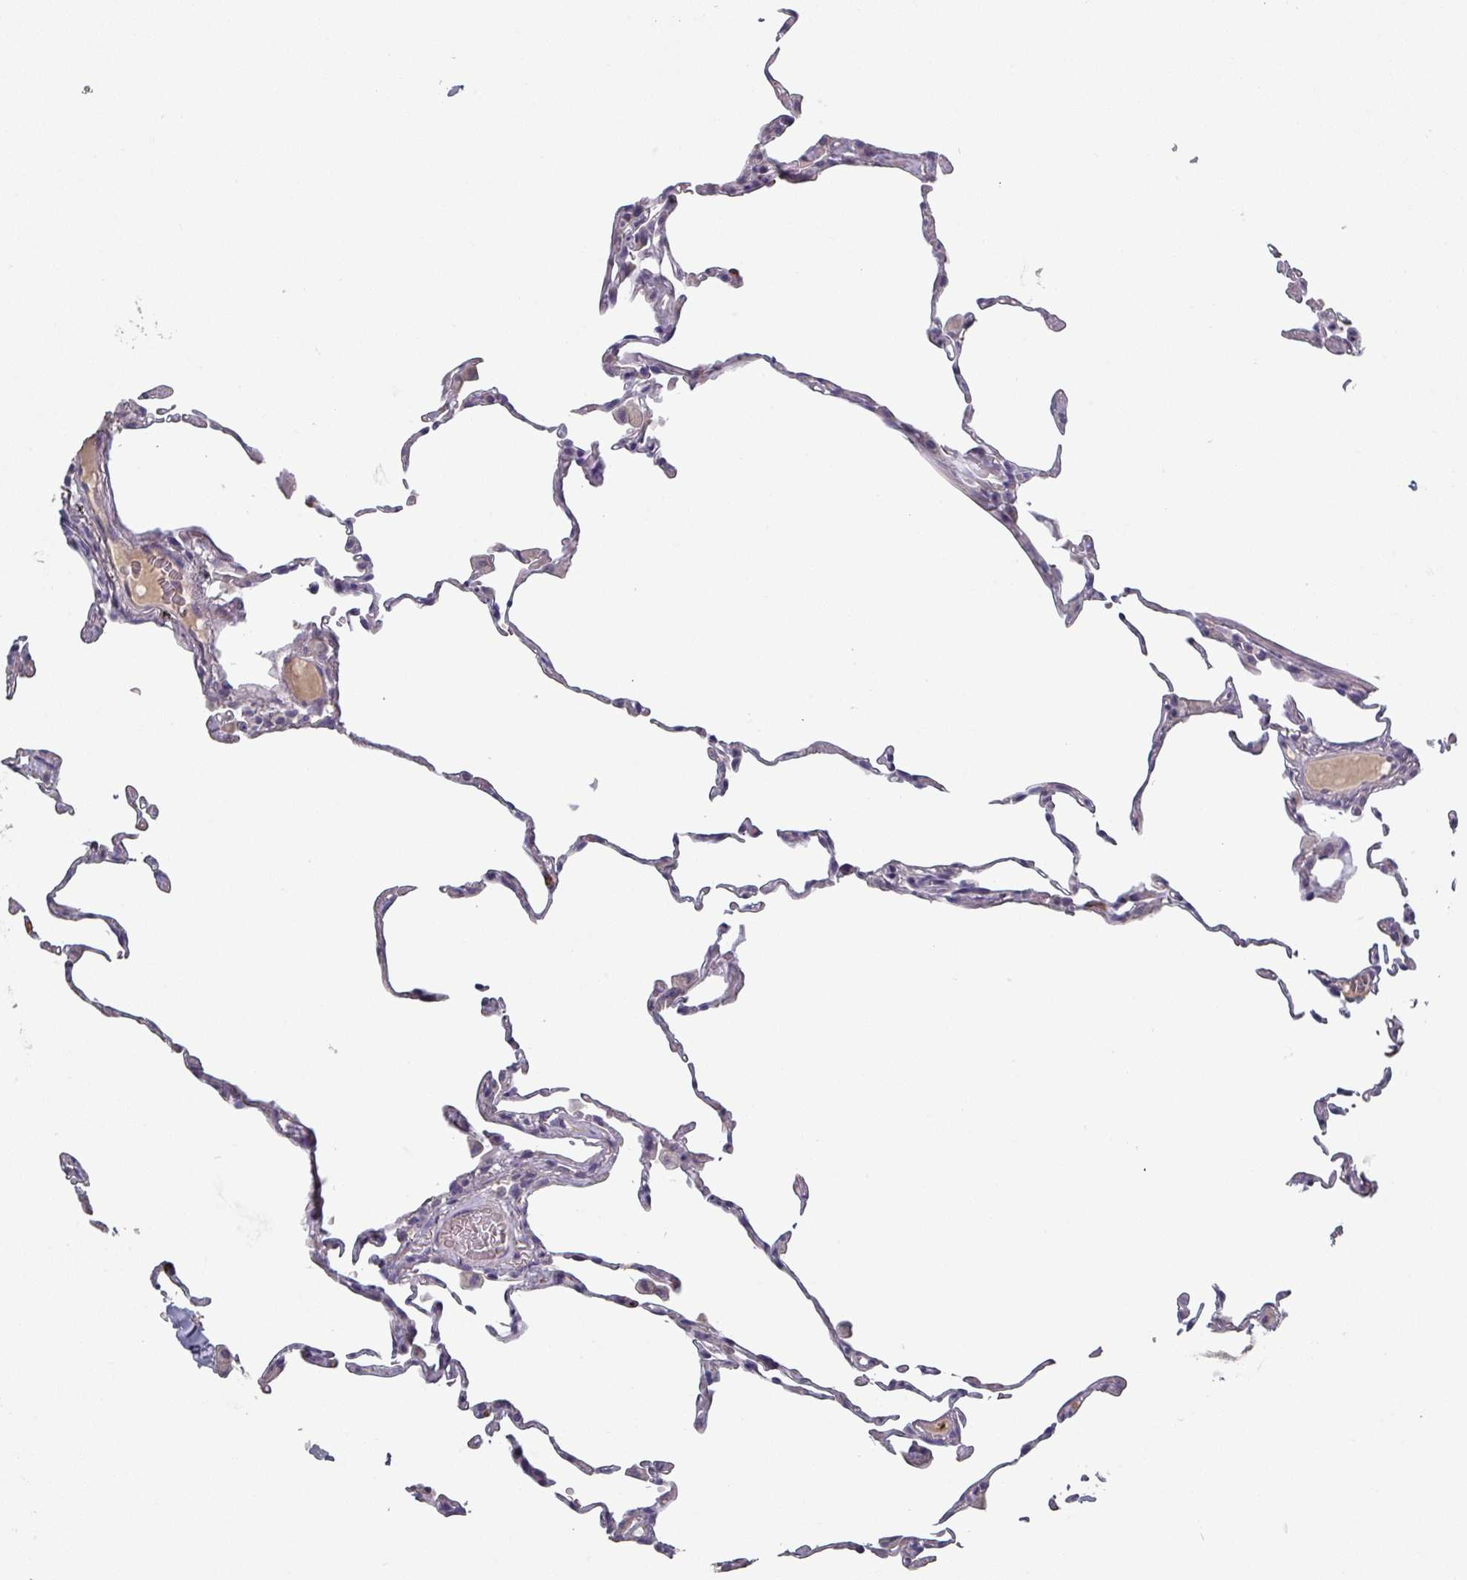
{"staining": {"intensity": "negative", "quantity": "none", "location": "none"}, "tissue": "lung", "cell_type": "Alveolar cells", "image_type": "normal", "snomed": [{"axis": "morphology", "description": "Normal tissue, NOS"}, {"axis": "topography", "description": "Lung"}], "caption": "Immunohistochemistry image of benign lung: lung stained with DAB (3,3'-diaminobenzidine) reveals no significant protein staining in alveolar cells. (DAB (3,3'-diaminobenzidine) IHC, high magnification).", "gene": "PRAMEF7", "patient": {"sex": "female", "age": 57}}